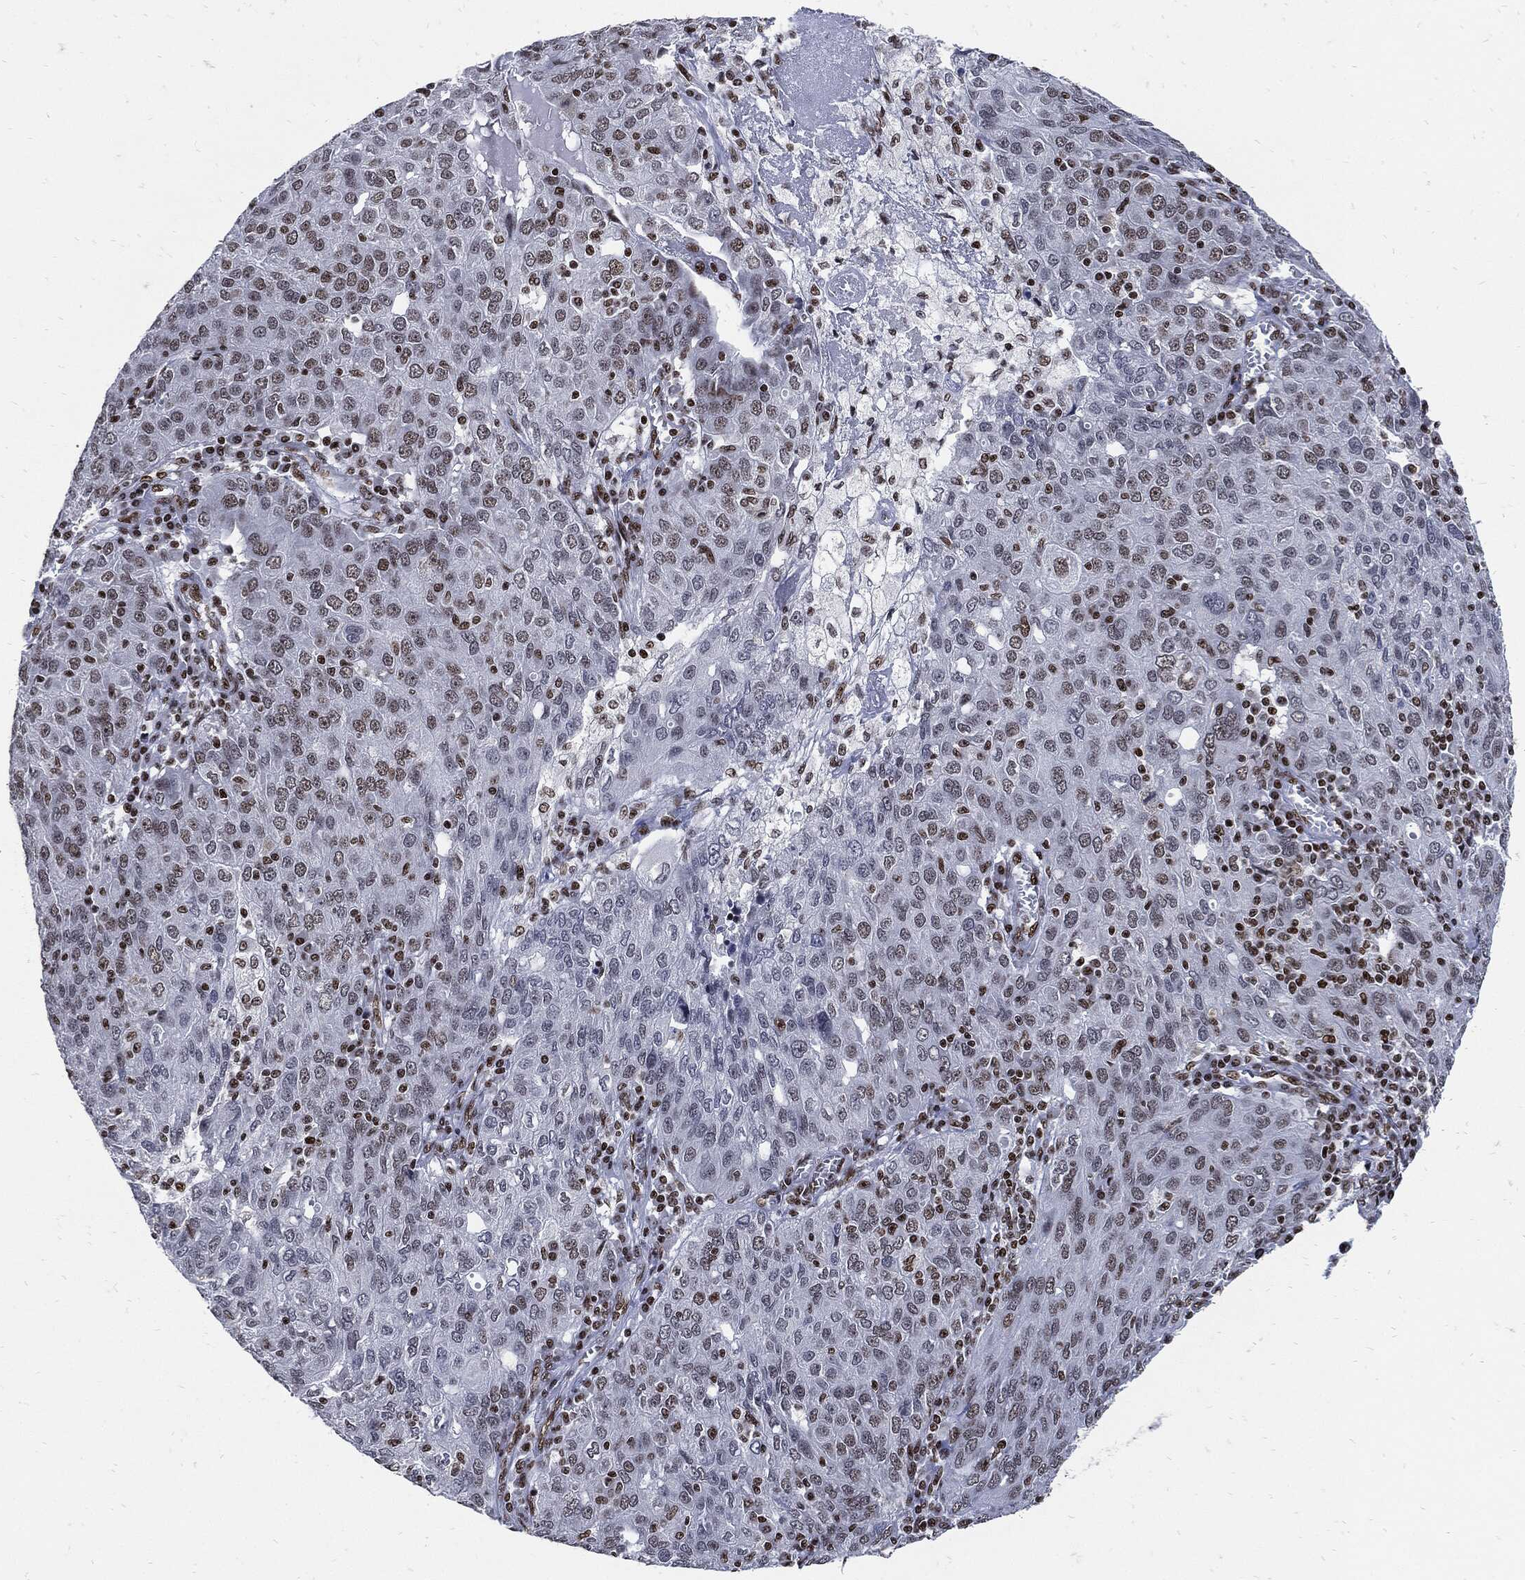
{"staining": {"intensity": "weak", "quantity": "<25%", "location": "nuclear"}, "tissue": "ovarian cancer", "cell_type": "Tumor cells", "image_type": "cancer", "snomed": [{"axis": "morphology", "description": "Carcinoma, endometroid"}, {"axis": "topography", "description": "Ovary"}], "caption": "There is no significant positivity in tumor cells of ovarian cancer. (IHC, brightfield microscopy, high magnification).", "gene": "TERF2", "patient": {"sex": "female", "age": 50}}